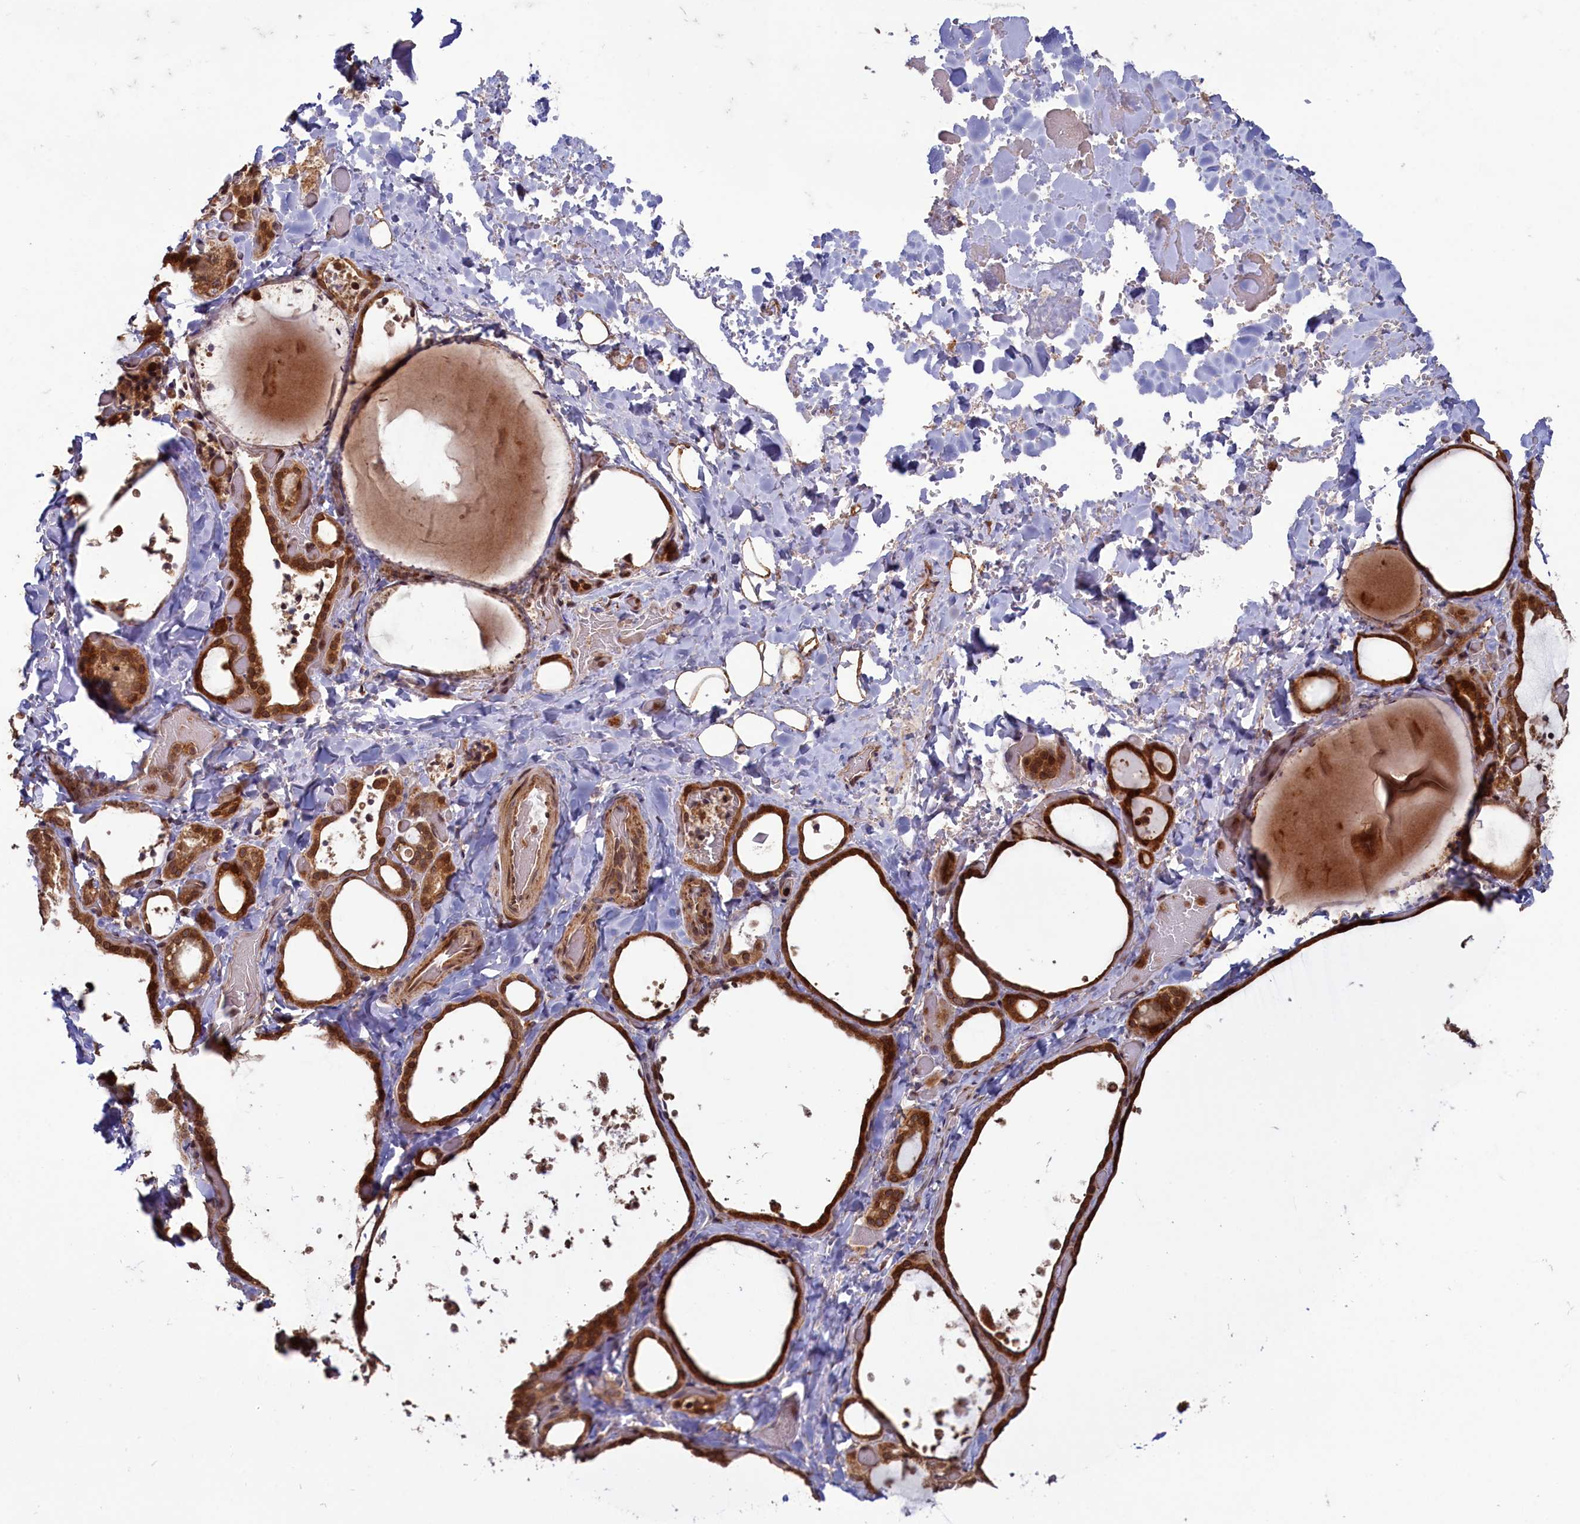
{"staining": {"intensity": "strong", "quantity": ">75%", "location": "cytoplasmic/membranous,nuclear"}, "tissue": "thyroid gland", "cell_type": "Glandular cells", "image_type": "normal", "snomed": [{"axis": "morphology", "description": "Normal tissue, NOS"}, {"axis": "topography", "description": "Thyroid gland"}], "caption": "Immunohistochemistry (DAB (3,3'-diaminobenzidine)) staining of unremarkable human thyroid gland reveals strong cytoplasmic/membranous,nuclear protein staining in approximately >75% of glandular cells. The staining was performed using DAB (3,3'-diaminobenzidine) to visualize the protein expression in brown, while the nuclei were stained in blue with hematoxylin (Magnification: 20x).", "gene": "NAE1", "patient": {"sex": "female", "age": 44}}